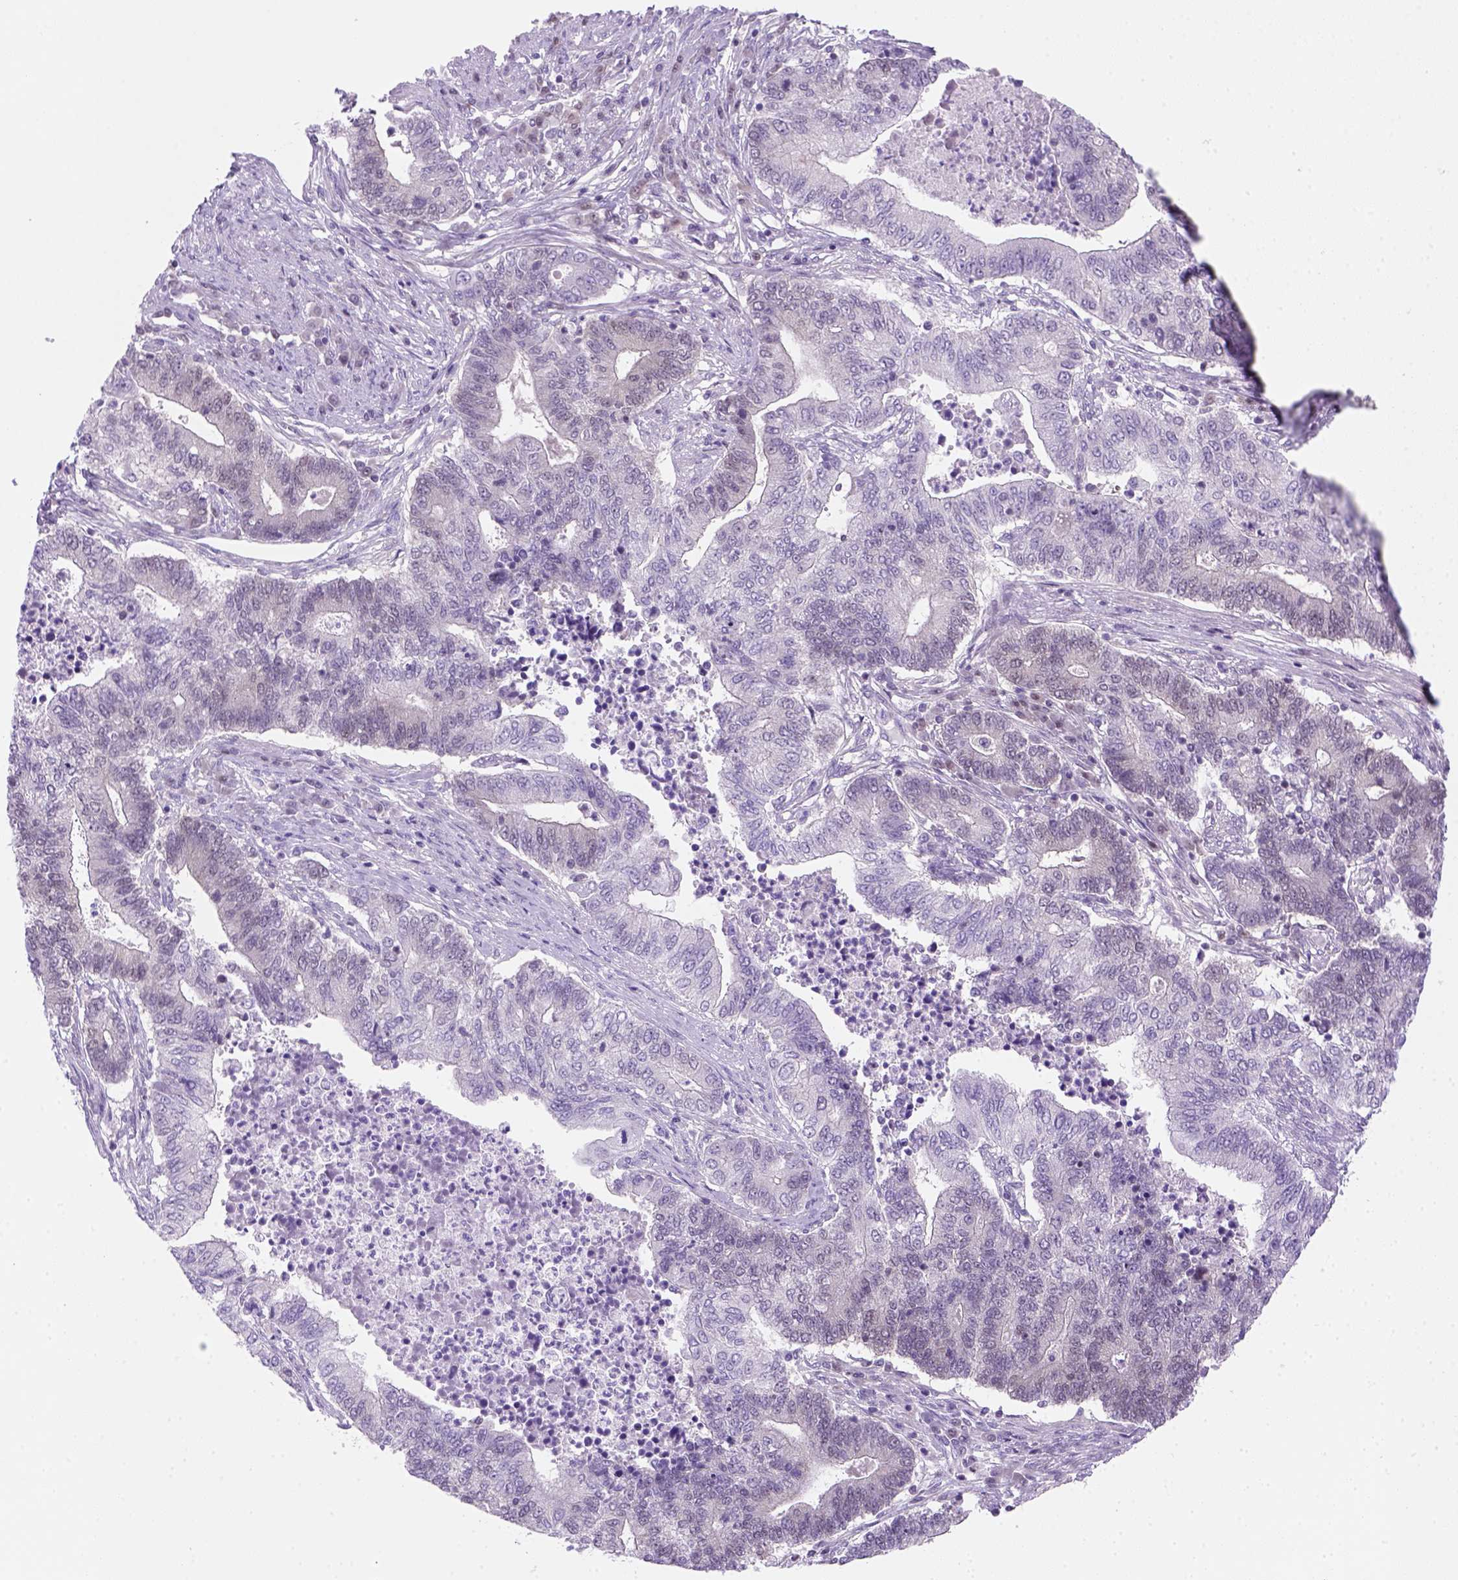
{"staining": {"intensity": "negative", "quantity": "none", "location": "none"}, "tissue": "endometrial cancer", "cell_type": "Tumor cells", "image_type": "cancer", "snomed": [{"axis": "morphology", "description": "Adenocarcinoma, NOS"}, {"axis": "topography", "description": "Uterus"}, {"axis": "topography", "description": "Endometrium"}], "caption": "Tumor cells show no significant positivity in adenocarcinoma (endometrial).", "gene": "MGMT", "patient": {"sex": "female", "age": 54}}